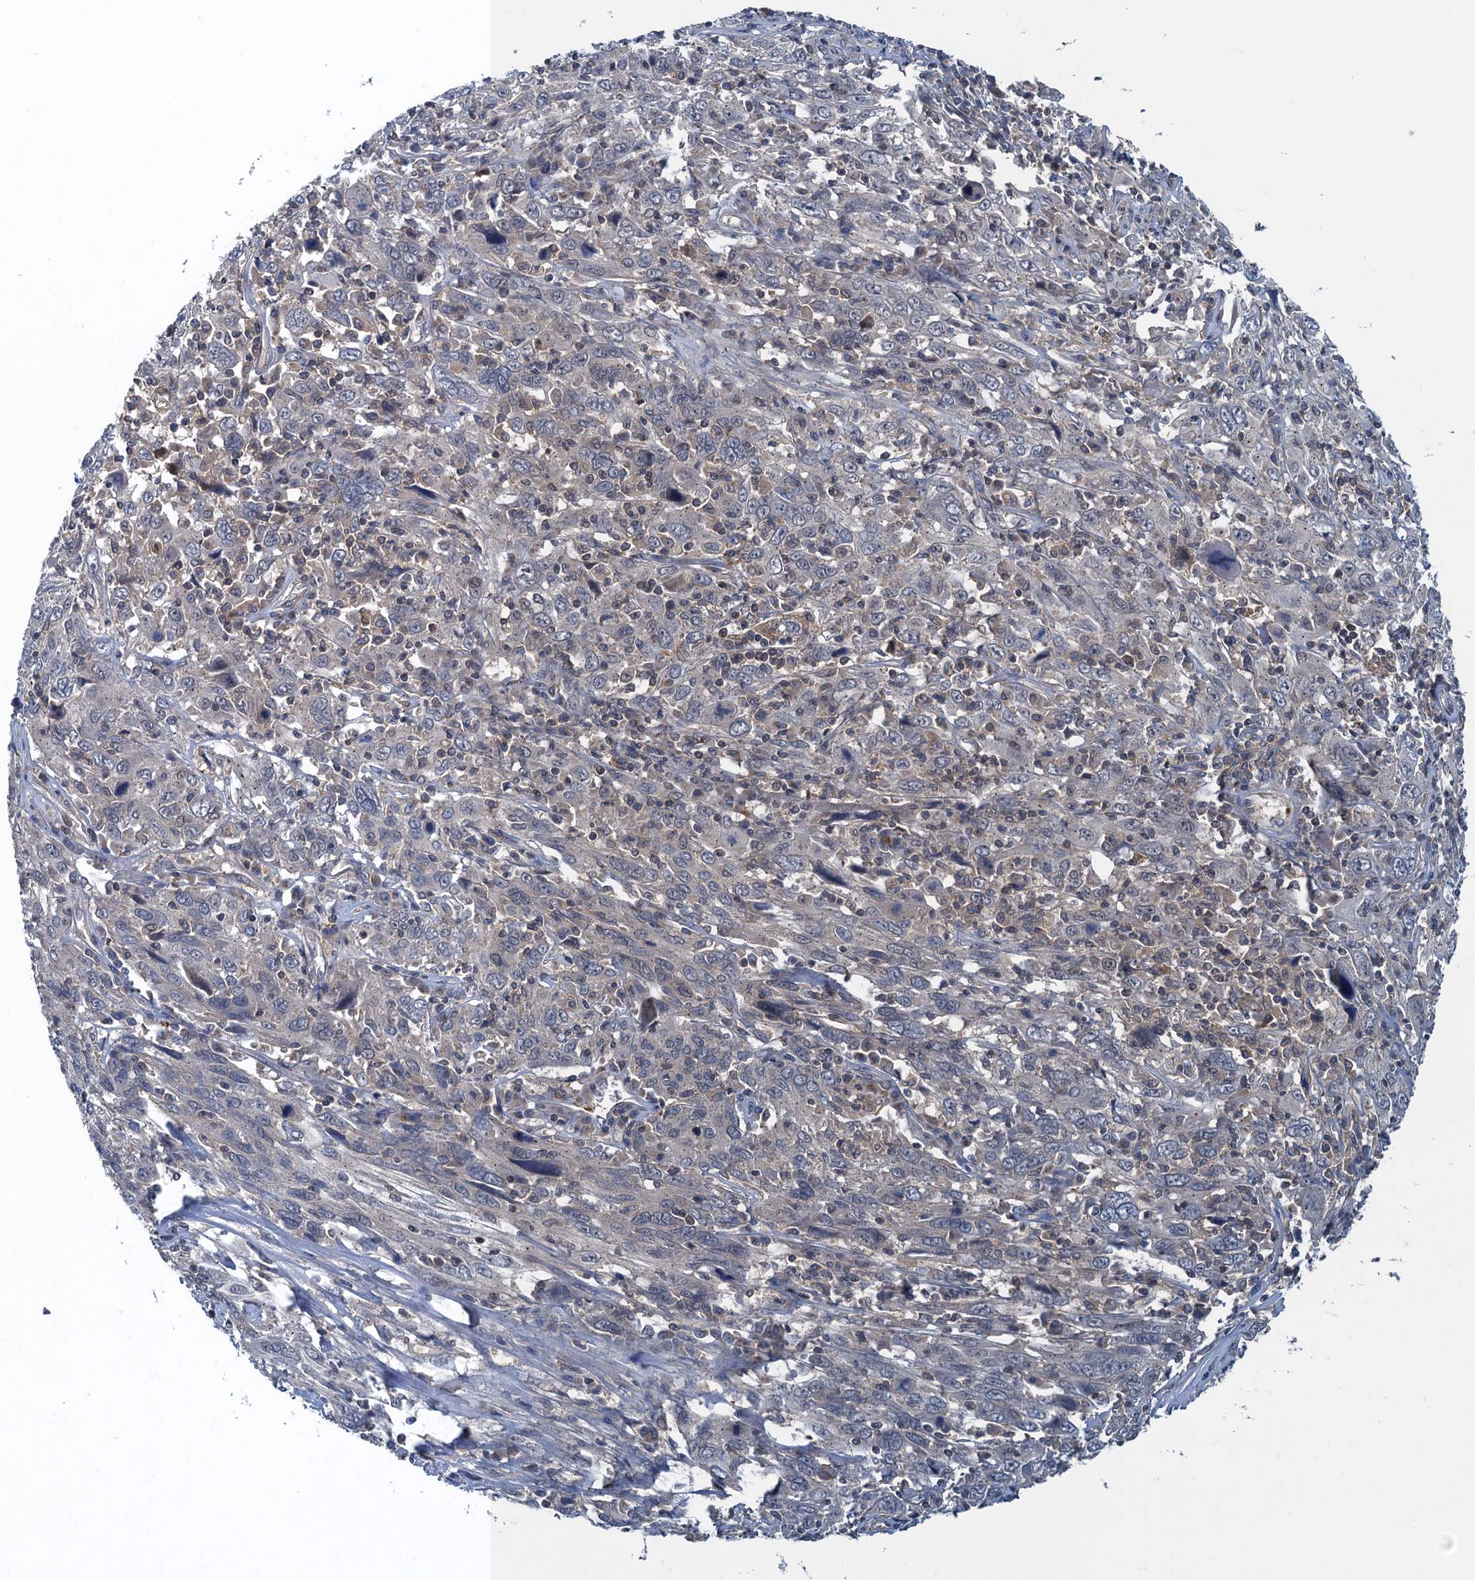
{"staining": {"intensity": "negative", "quantity": "none", "location": "none"}, "tissue": "cervical cancer", "cell_type": "Tumor cells", "image_type": "cancer", "snomed": [{"axis": "morphology", "description": "Squamous cell carcinoma, NOS"}, {"axis": "topography", "description": "Cervix"}], "caption": "The immunohistochemistry photomicrograph has no significant expression in tumor cells of cervical cancer (squamous cell carcinoma) tissue.", "gene": "RNF165", "patient": {"sex": "female", "age": 46}}